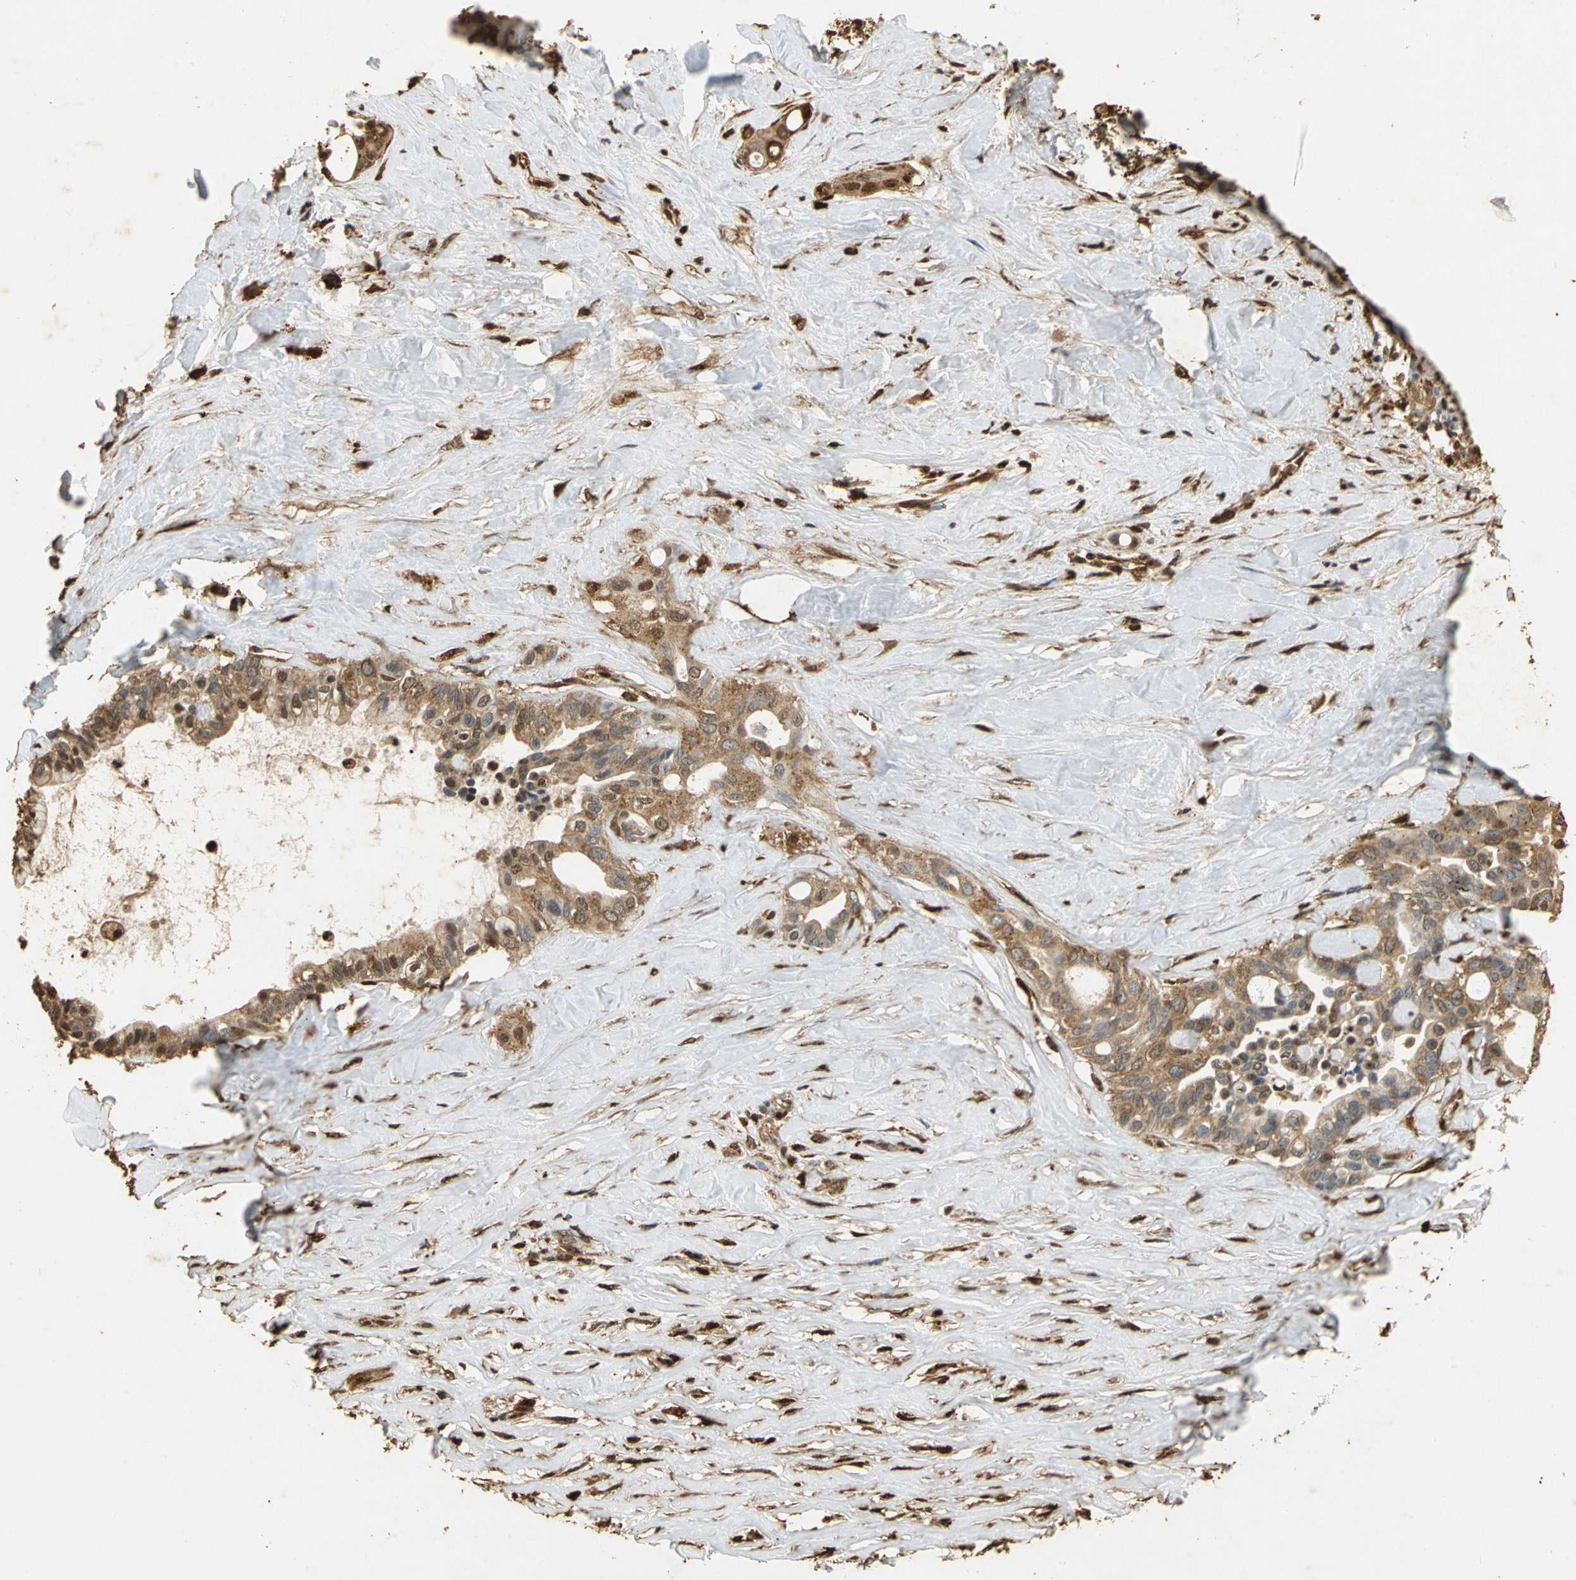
{"staining": {"intensity": "moderate", "quantity": ">75%", "location": "cytoplasmic/membranous"}, "tissue": "liver cancer", "cell_type": "Tumor cells", "image_type": "cancer", "snomed": [{"axis": "morphology", "description": "Cholangiocarcinoma"}, {"axis": "topography", "description": "Liver"}], "caption": "Immunohistochemical staining of human cholangiocarcinoma (liver) shows medium levels of moderate cytoplasmic/membranous positivity in approximately >75% of tumor cells.", "gene": "GAPDH", "patient": {"sex": "female", "age": 67}}